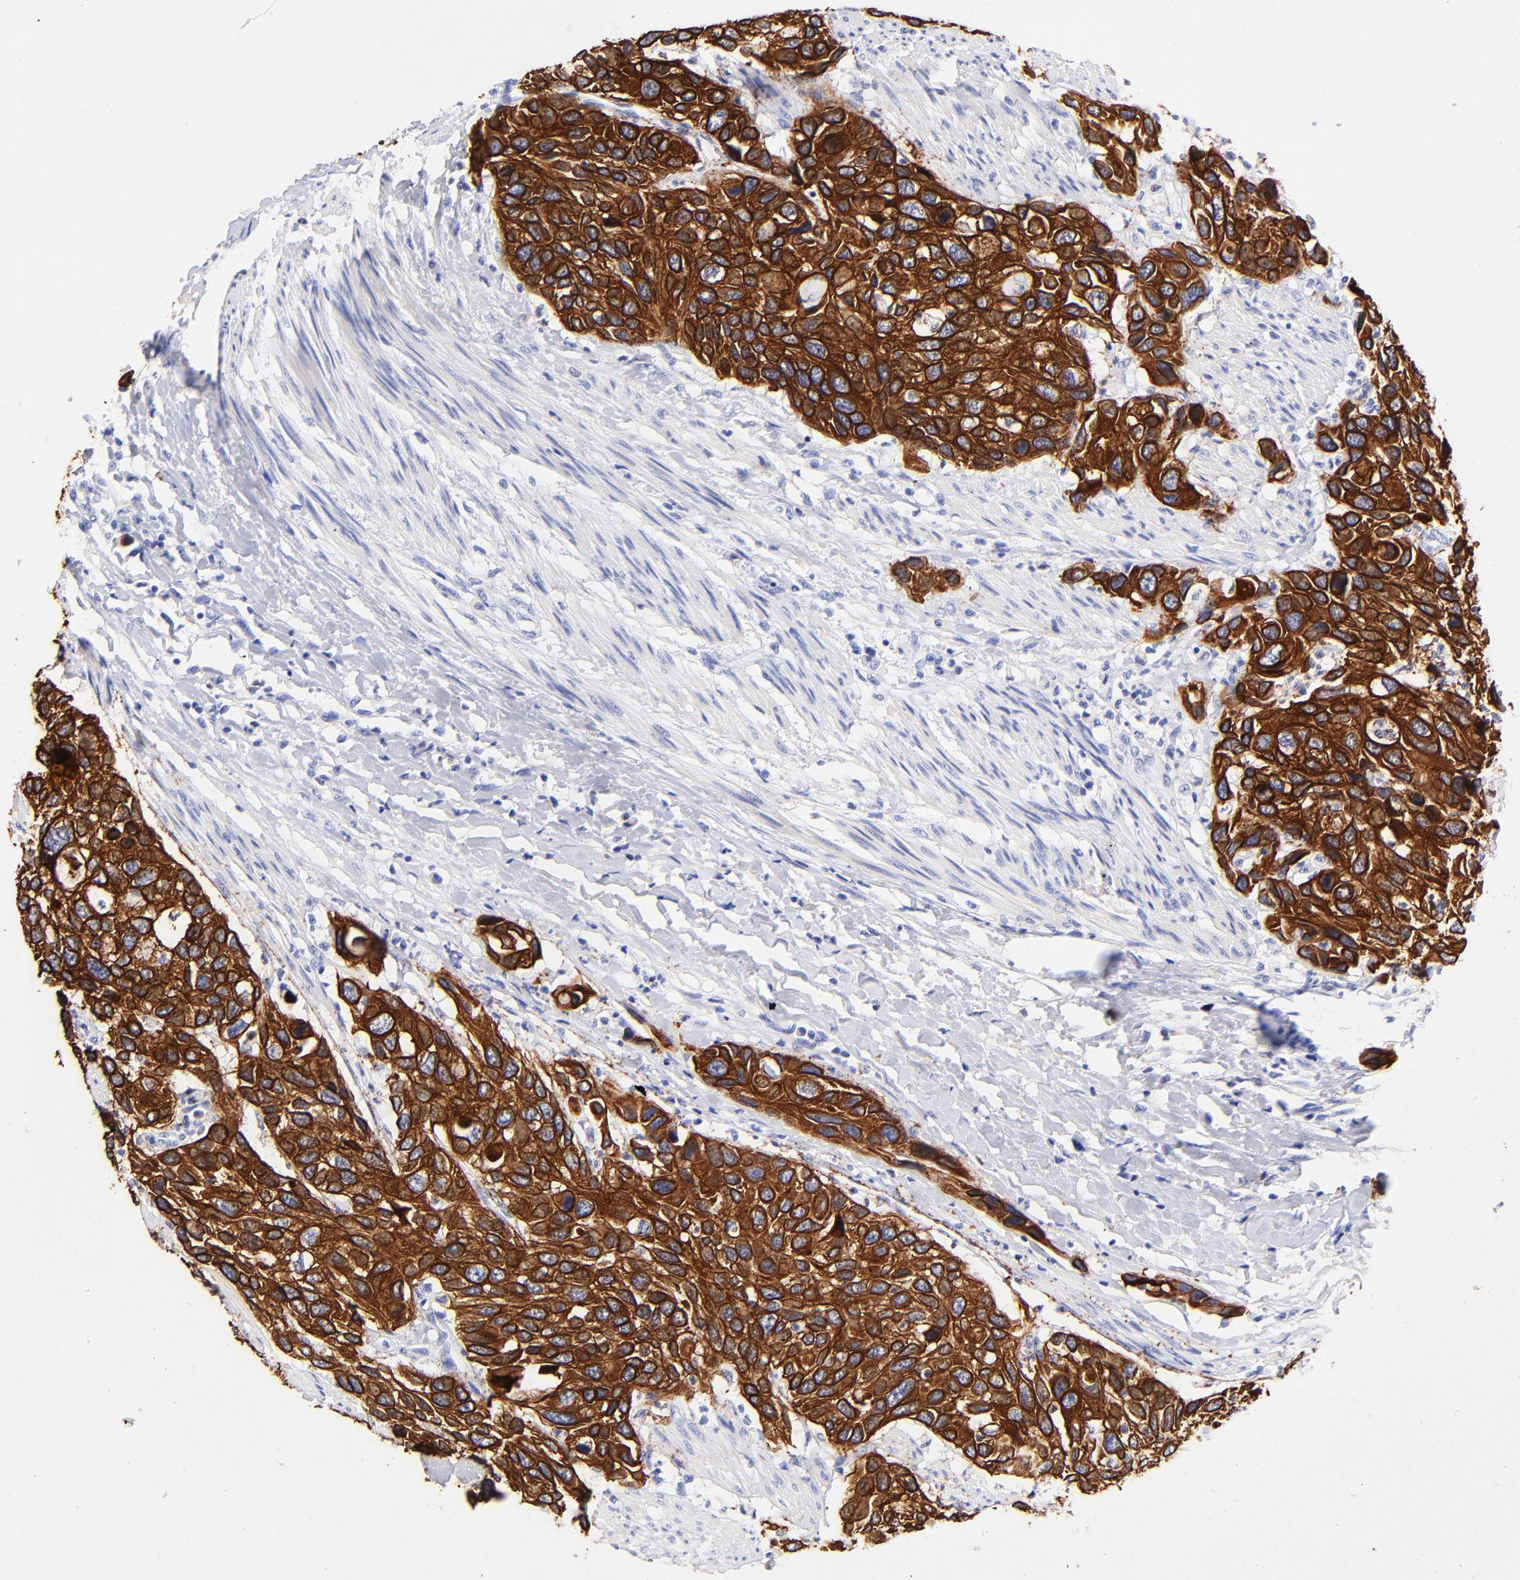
{"staining": {"intensity": "strong", "quantity": ">75%", "location": "cytoplasmic/membranous"}, "tissue": "urothelial cancer", "cell_type": "Tumor cells", "image_type": "cancer", "snomed": [{"axis": "morphology", "description": "Urothelial carcinoma, High grade"}, {"axis": "topography", "description": "Urinary bladder"}], "caption": "Protein staining of high-grade urothelial carcinoma tissue displays strong cytoplasmic/membranous staining in about >75% of tumor cells.", "gene": "KRT19", "patient": {"sex": "male", "age": 66}}